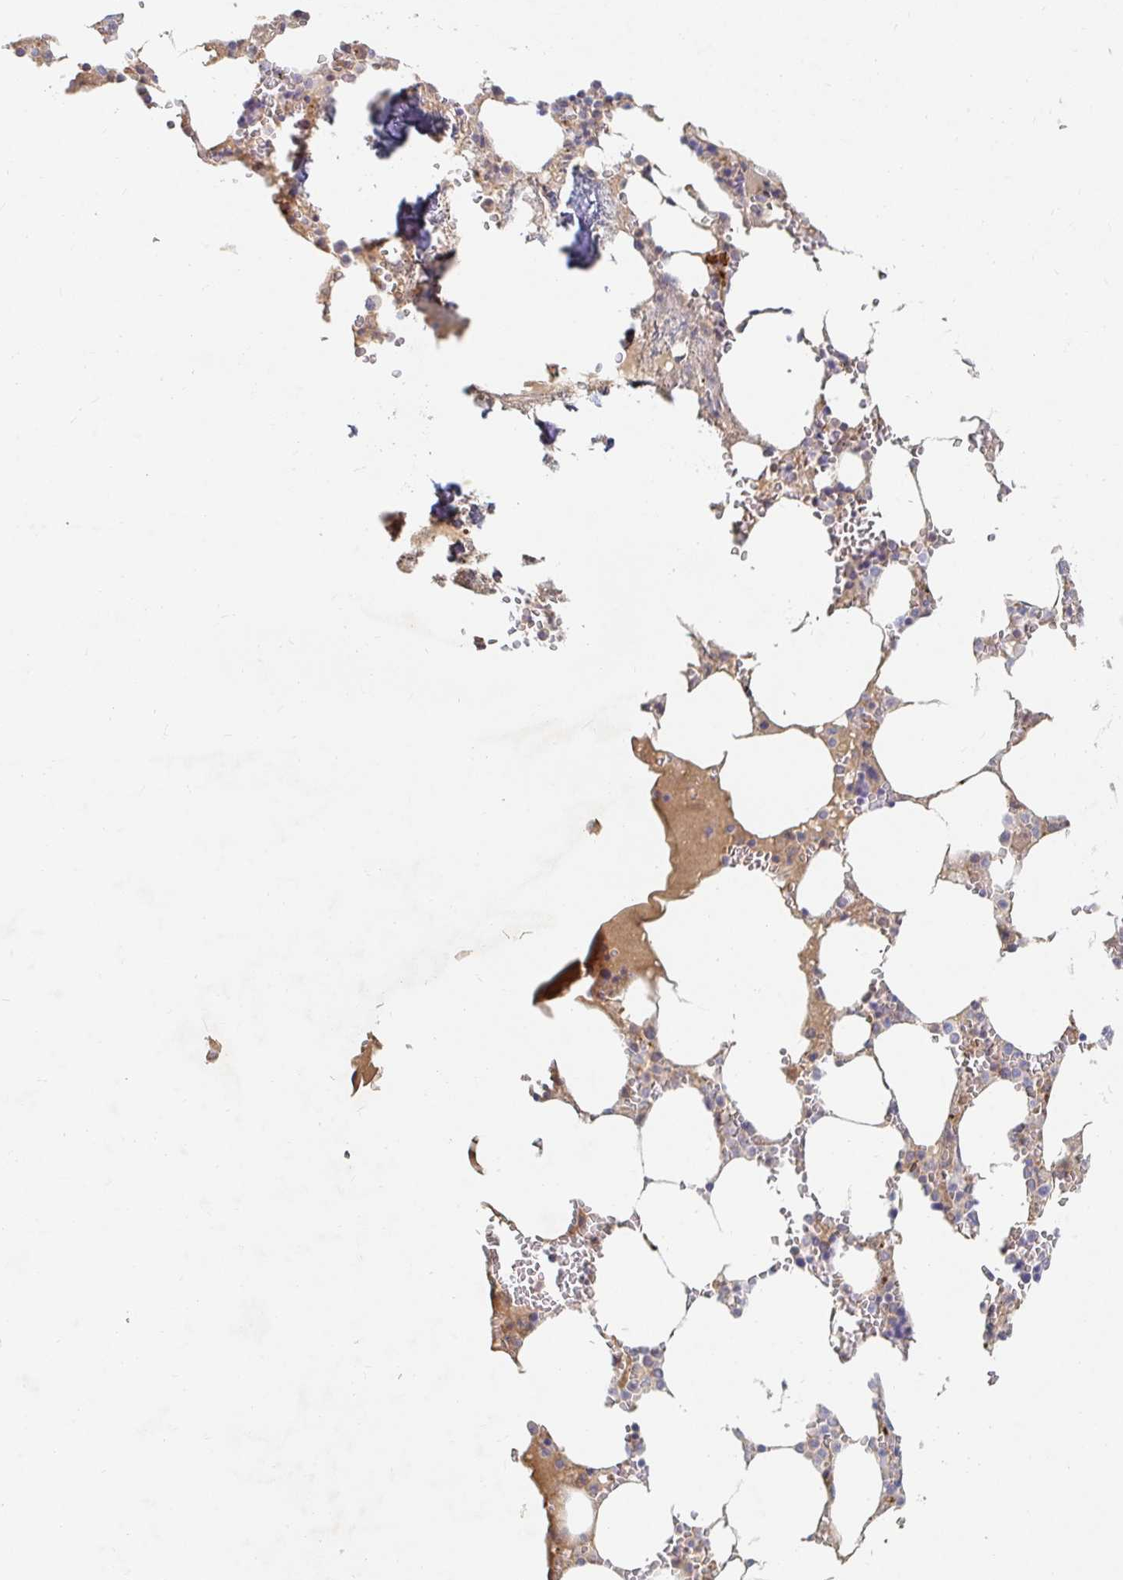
{"staining": {"intensity": "moderate", "quantity": "<25%", "location": "cytoplasmic/membranous"}, "tissue": "bone marrow", "cell_type": "Hematopoietic cells", "image_type": "normal", "snomed": [{"axis": "morphology", "description": "Normal tissue, NOS"}, {"axis": "topography", "description": "Bone marrow"}], "caption": "Immunohistochemistry histopathology image of normal bone marrow: bone marrow stained using immunohistochemistry (IHC) exhibits low levels of moderate protein expression localized specifically in the cytoplasmic/membranous of hematopoietic cells, appearing as a cytoplasmic/membranous brown color.", "gene": "NME9", "patient": {"sex": "male", "age": 64}}